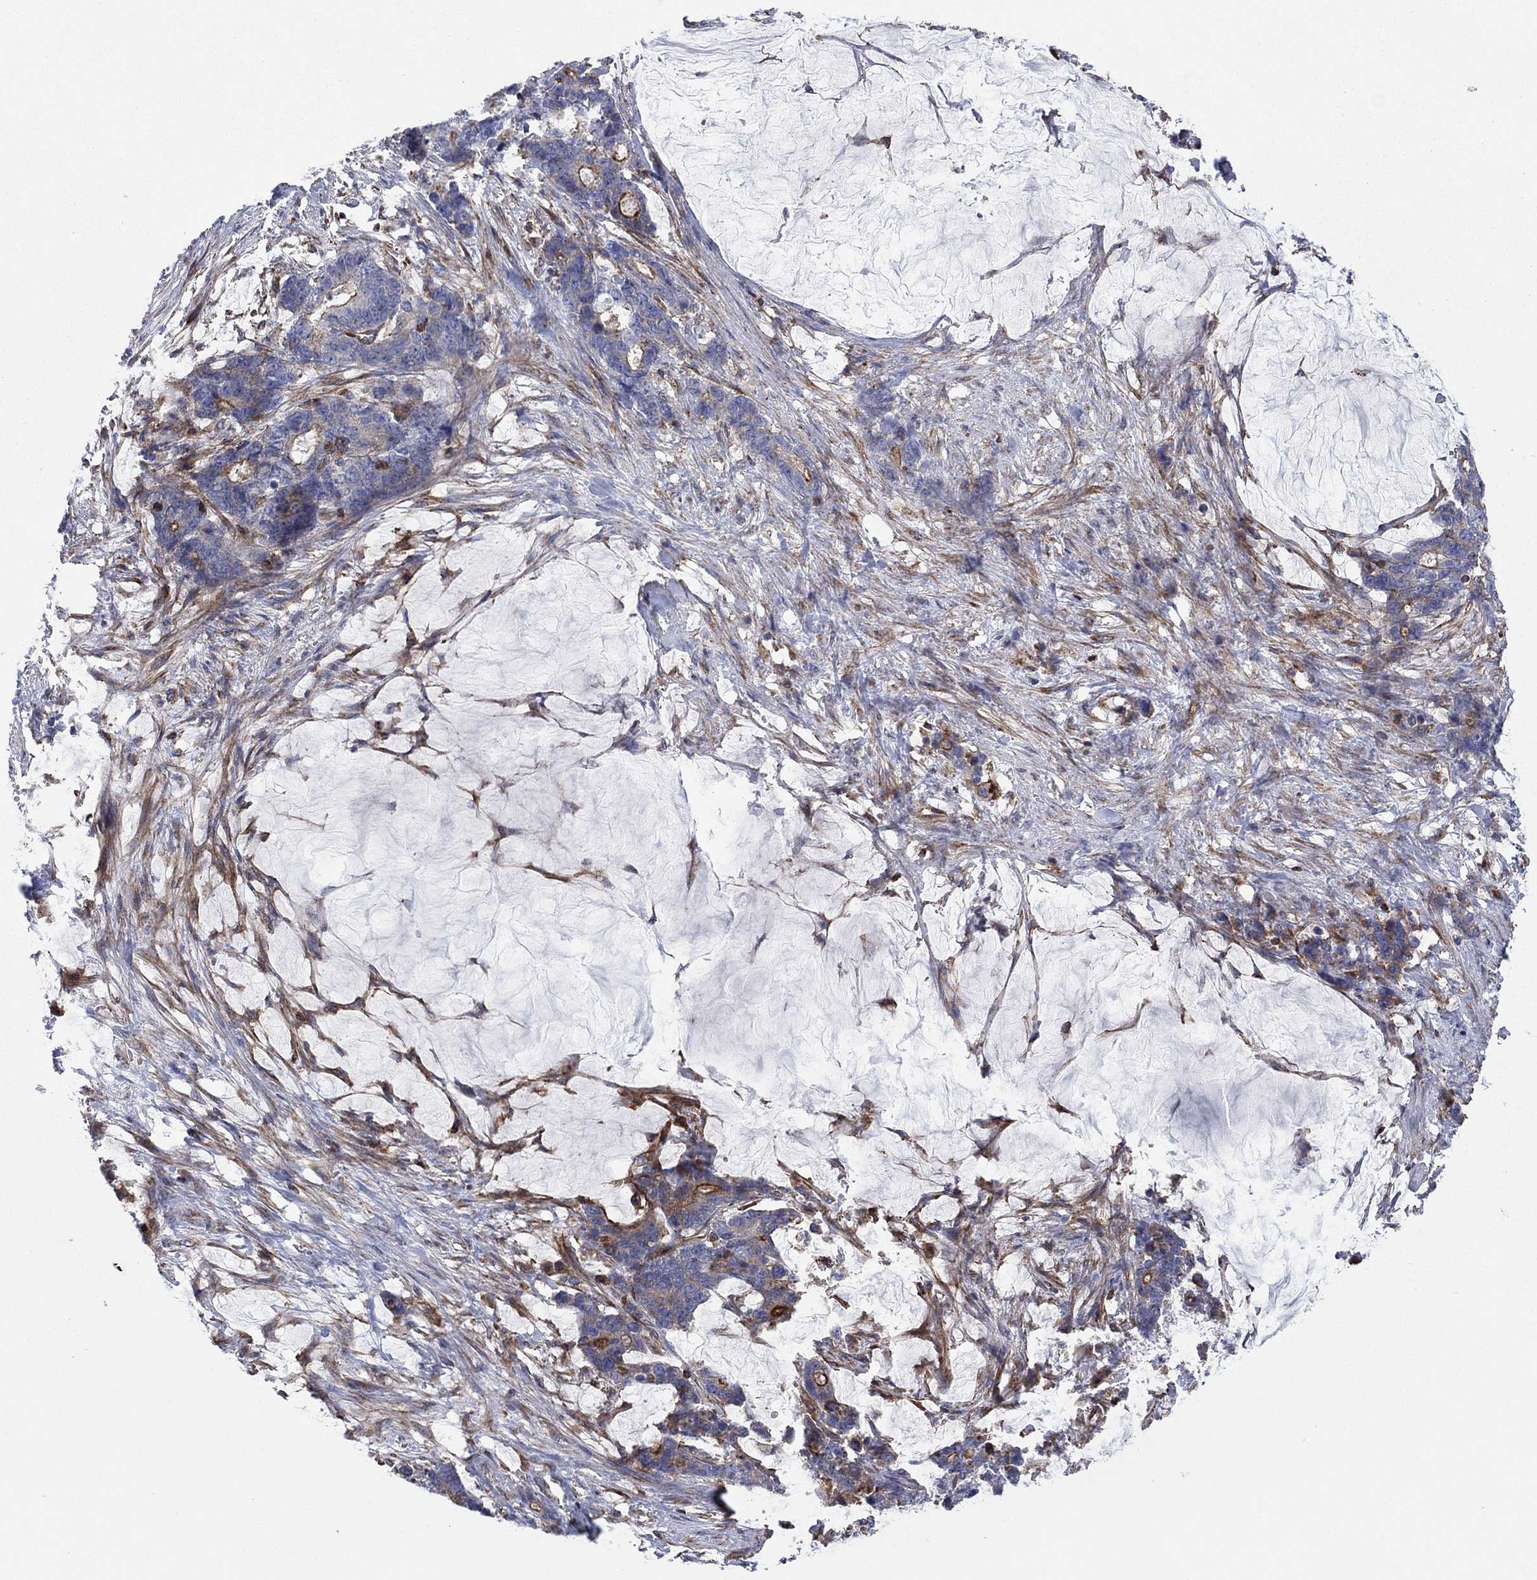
{"staining": {"intensity": "strong", "quantity": "<25%", "location": "cytoplasmic/membranous"}, "tissue": "stomach cancer", "cell_type": "Tumor cells", "image_type": "cancer", "snomed": [{"axis": "morphology", "description": "Normal tissue, NOS"}, {"axis": "morphology", "description": "Adenocarcinoma, NOS"}, {"axis": "topography", "description": "Stomach"}], "caption": "DAB immunohistochemical staining of human stomach adenocarcinoma exhibits strong cytoplasmic/membranous protein expression in approximately <25% of tumor cells.", "gene": "PAG1", "patient": {"sex": "female", "age": 64}}